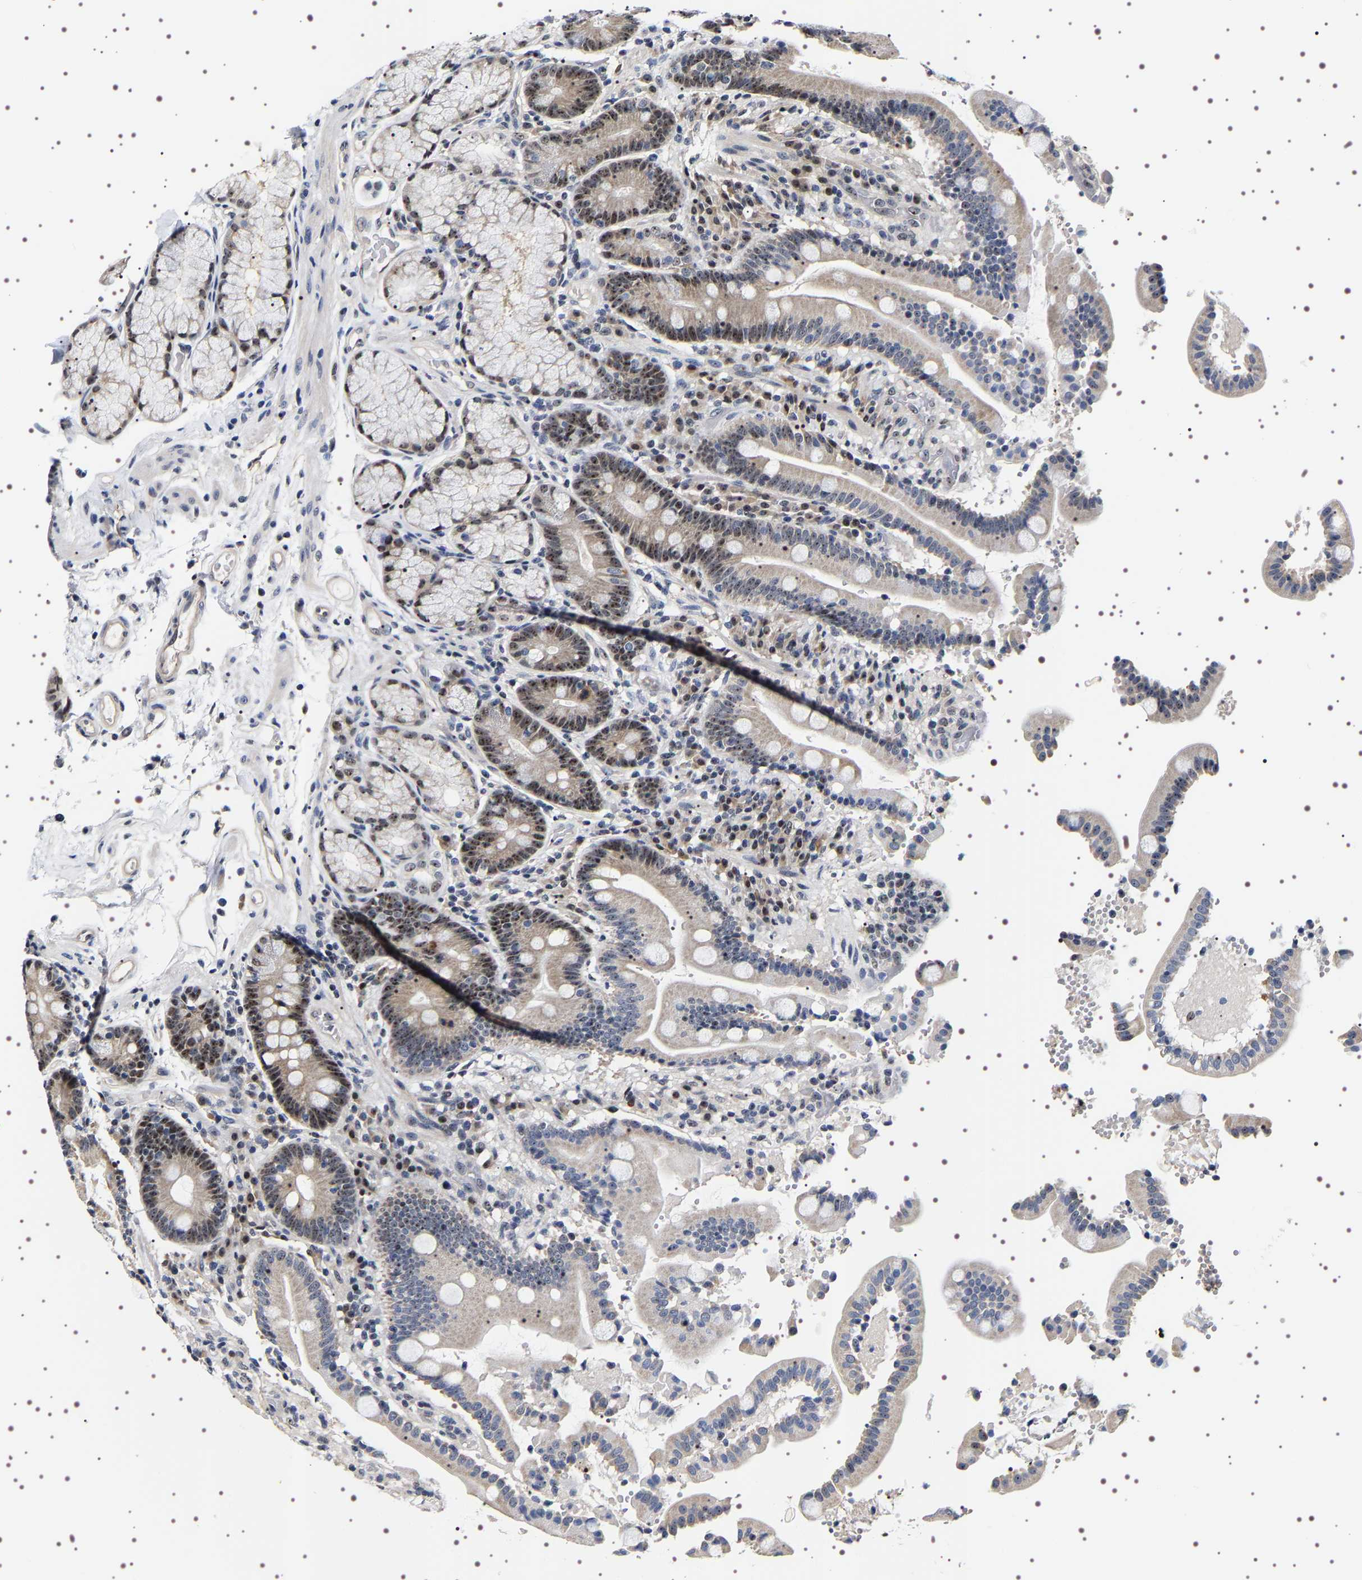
{"staining": {"intensity": "moderate", "quantity": "<25%", "location": "cytoplasmic/membranous"}, "tissue": "duodenum", "cell_type": "Glandular cells", "image_type": "normal", "snomed": [{"axis": "morphology", "description": "Normal tissue, NOS"}, {"axis": "topography", "description": "Small intestine, NOS"}], "caption": "Immunohistochemical staining of normal human duodenum demonstrates <25% levels of moderate cytoplasmic/membranous protein expression in approximately <25% of glandular cells. (brown staining indicates protein expression, while blue staining denotes nuclei).", "gene": "GNL3", "patient": {"sex": "female", "age": 71}}